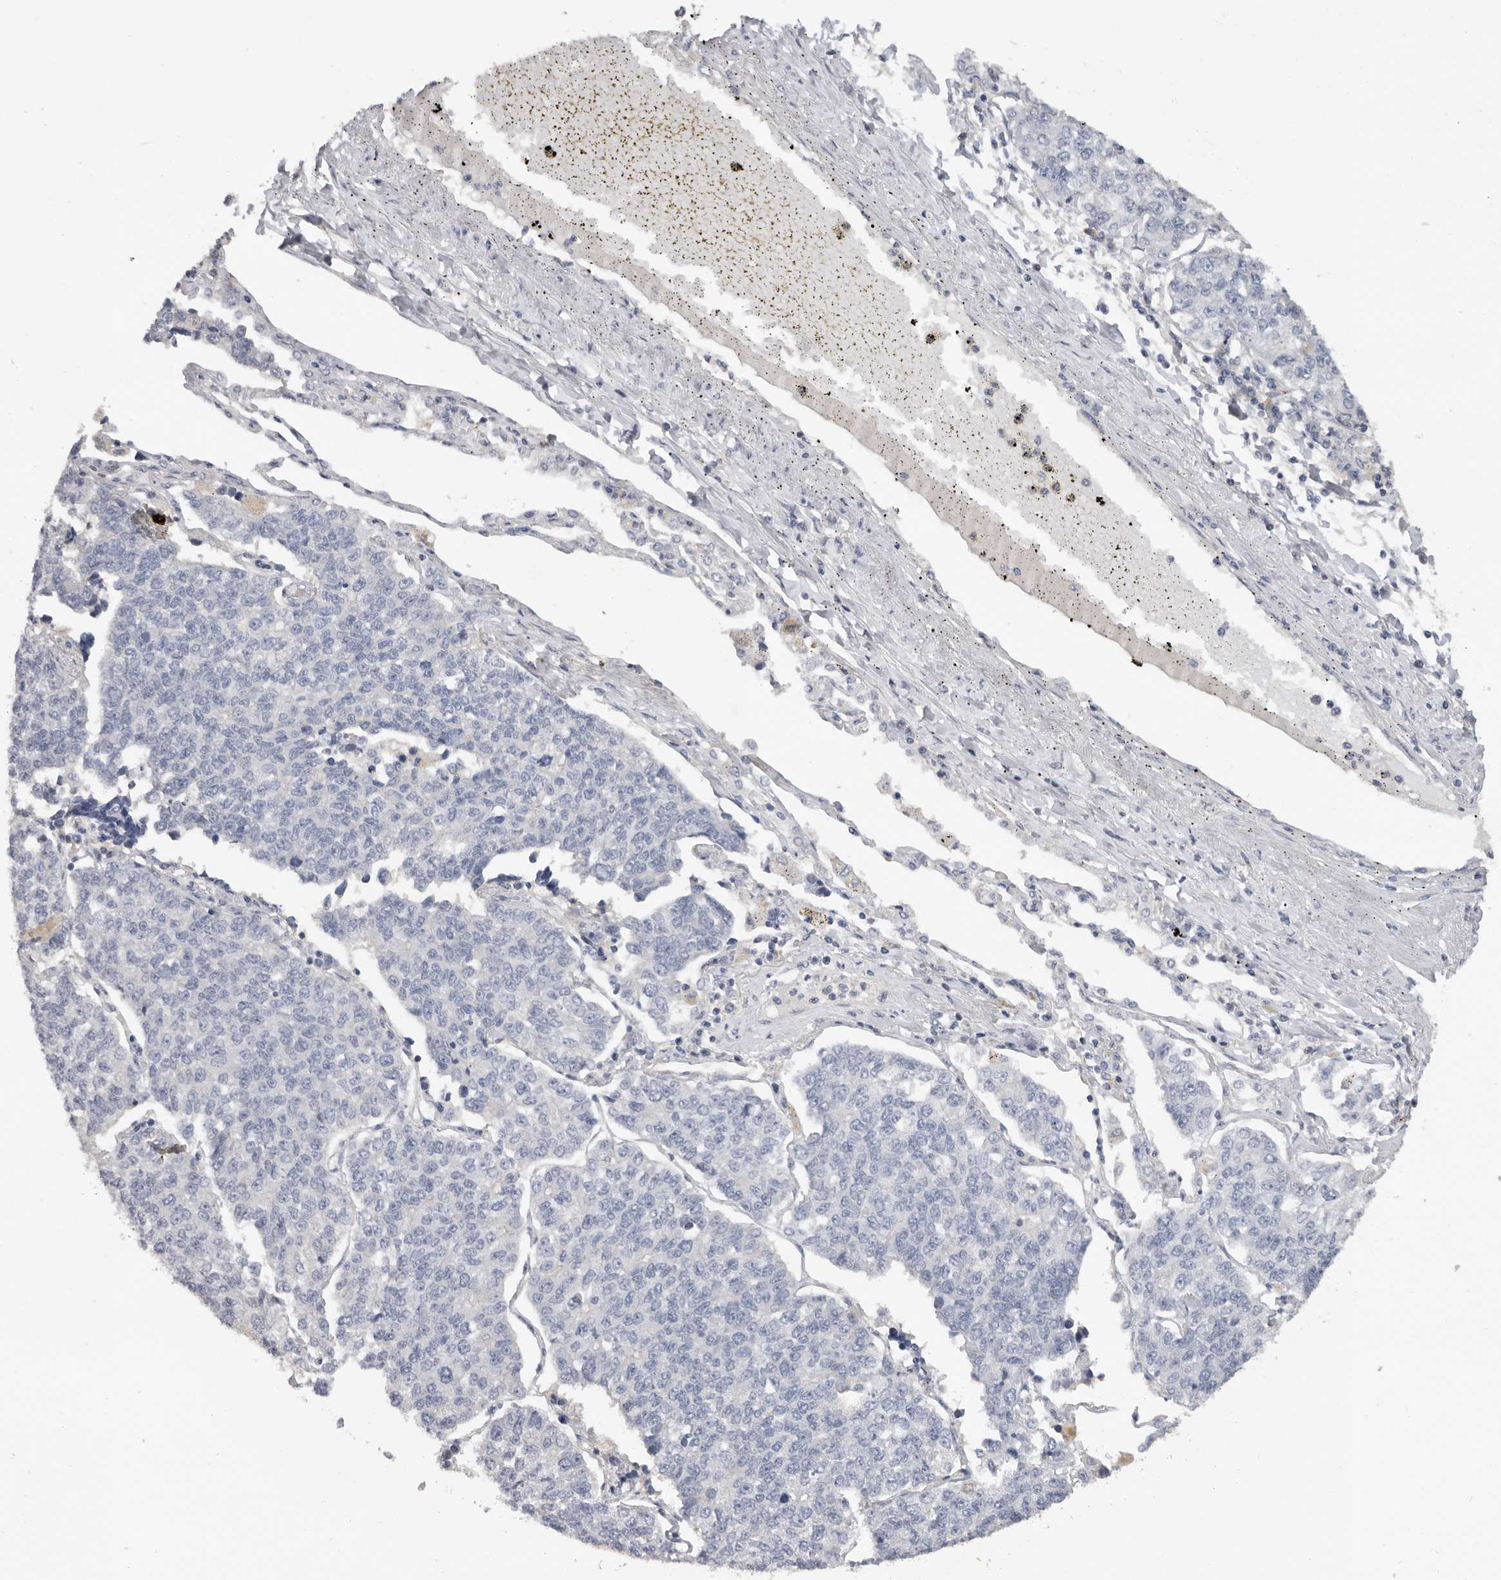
{"staining": {"intensity": "negative", "quantity": "none", "location": "none"}, "tissue": "lung cancer", "cell_type": "Tumor cells", "image_type": "cancer", "snomed": [{"axis": "morphology", "description": "Adenocarcinoma, NOS"}, {"axis": "topography", "description": "Lung"}], "caption": "This photomicrograph is of lung cancer (adenocarcinoma) stained with IHC to label a protein in brown with the nuclei are counter-stained blue. There is no staining in tumor cells.", "gene": "WDTC1", "patient": {"sex": "male", "age": 49}}